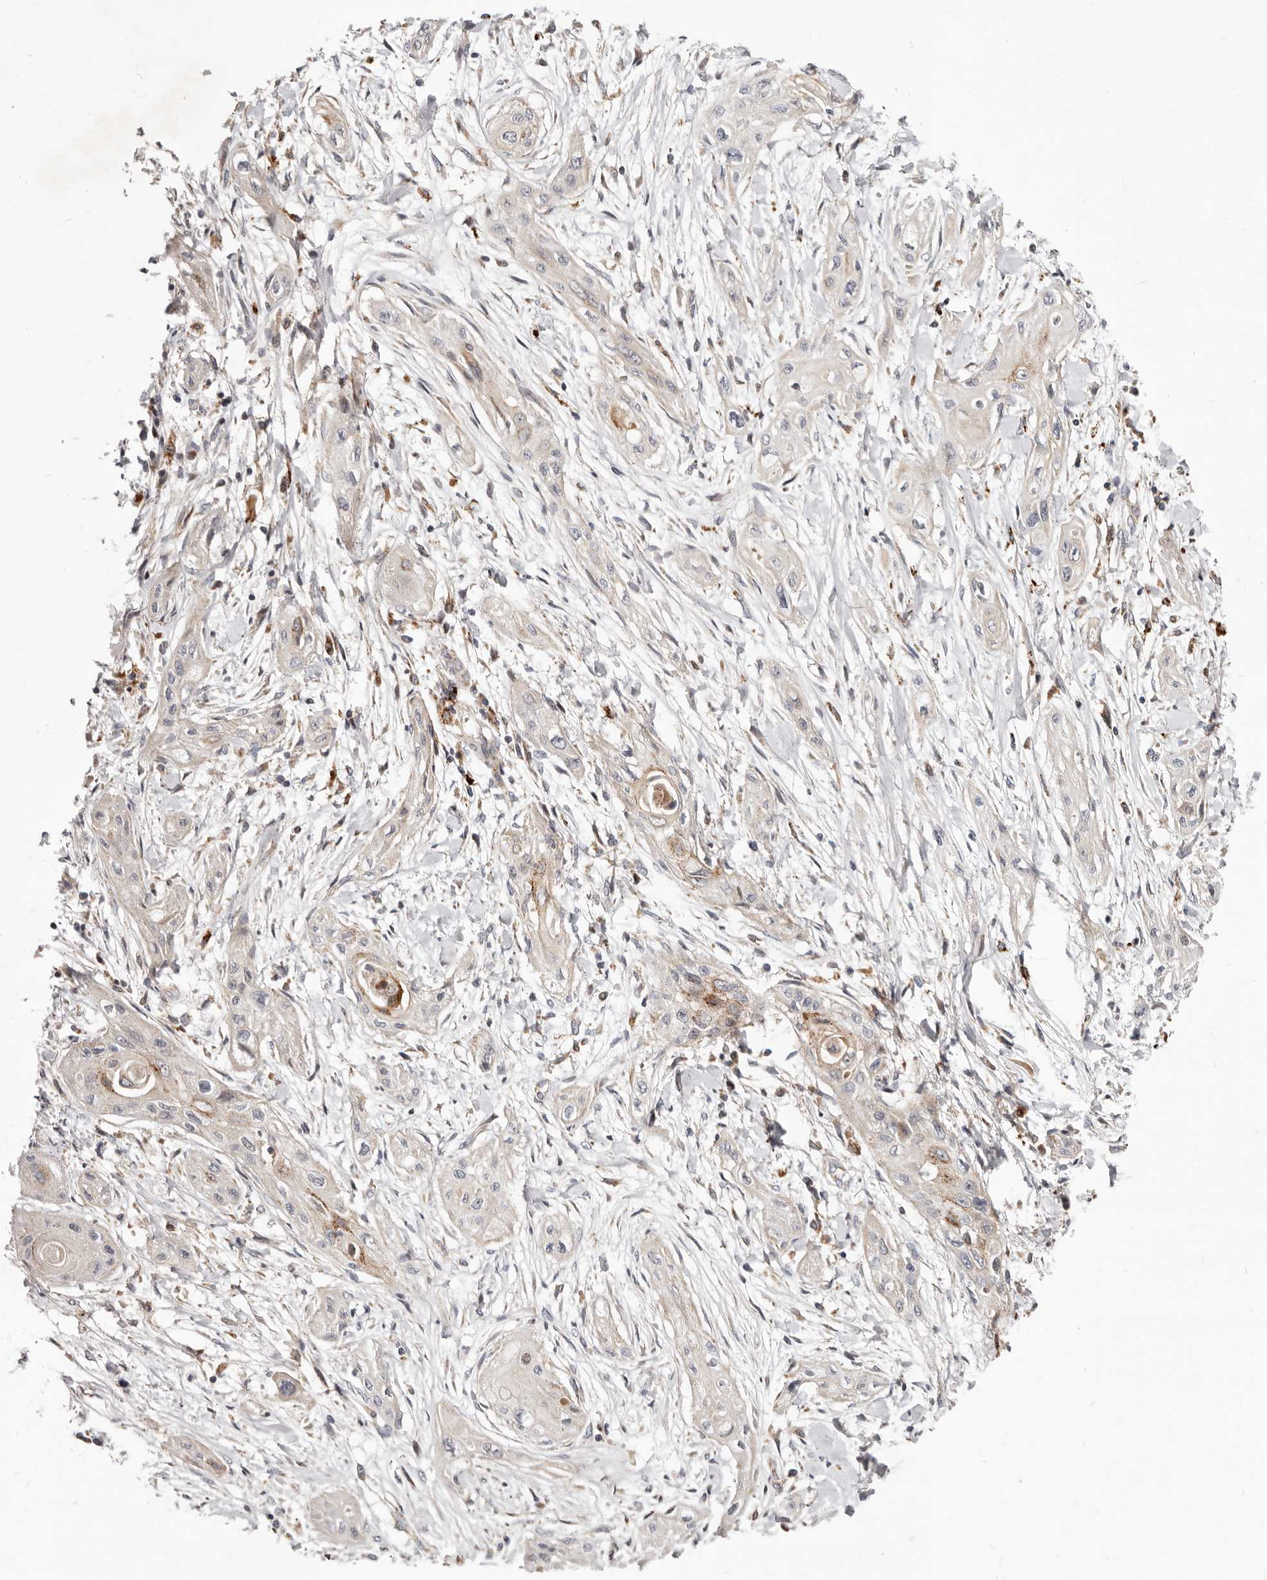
{"staining": {"intensity": "weak", "quantity": "<25%", "location": "cytoplasmic/membranous"}, "tissue": "lung cancer", "cell_type": "Tumor cells", "image_type": "cancer", "snomed": [{"axis": "morphology", "description": "Squamous cell carcinoma, NOS"}, {"axis": "topography", "description": "Lung"}], "caption": "Tumor cells are negative for brown protein staining in lung cancer.", "gene": "TOR3A", "patient": {"sex": "female", "age": 47}}